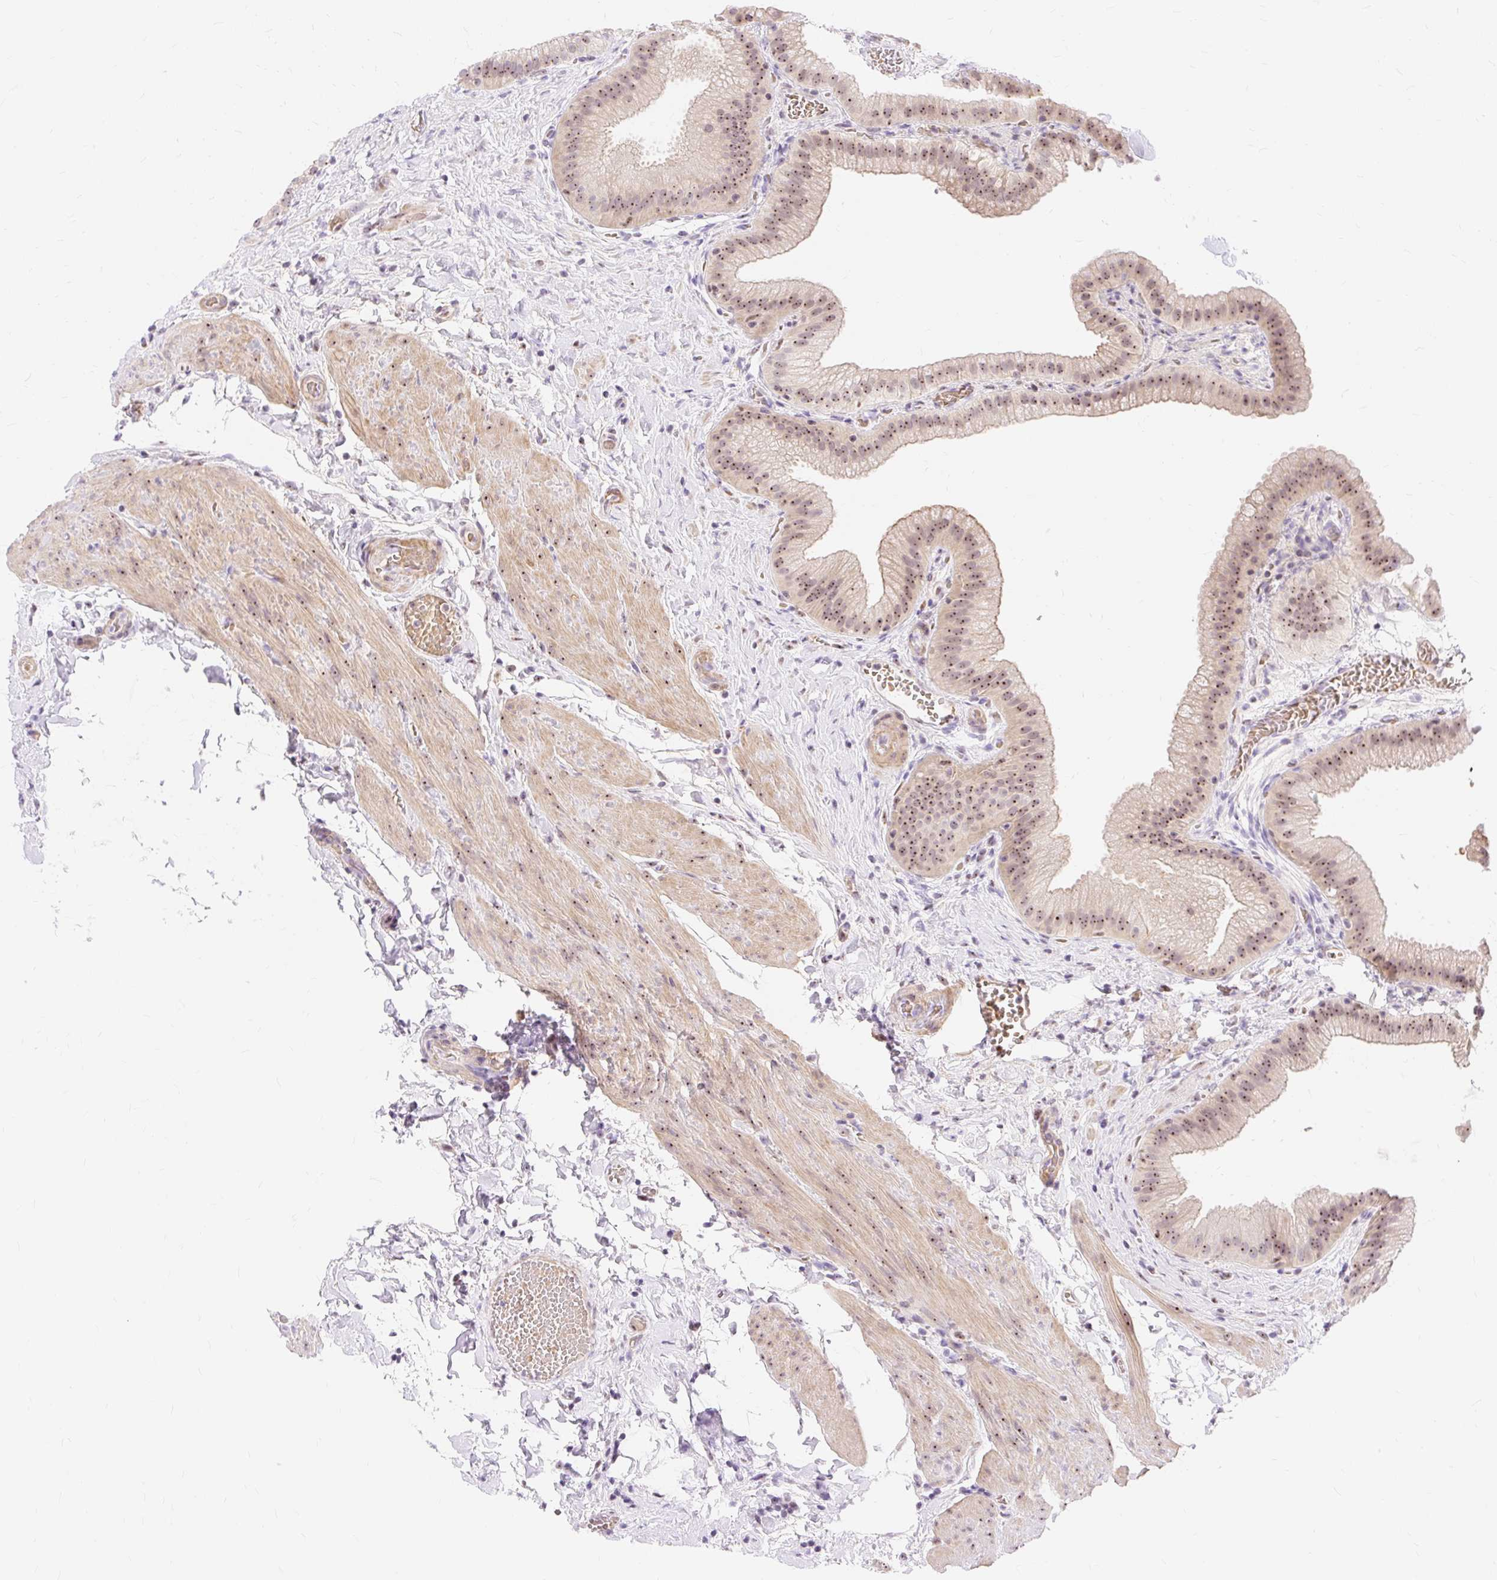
{"staining": {"intensity": "moderate", "quantity": ">75%", "location": "nuclear"}, "tissue": "gallbladder", "cell_type": "Glandular cells", "image_type": "normal", "snomed": [{"axis": "morphology", "description": "Normal tissue, NOS"}, {"axis": "topography", "description": "Gallbladder"}], "caption": "The image demonstrates staining of unremarkable gallbladder, revealing moderate nuclear protein expression (brown color) within glandular cells.", "gene": "OBP2A", "patient": {"sex": "female", "age": 63}}